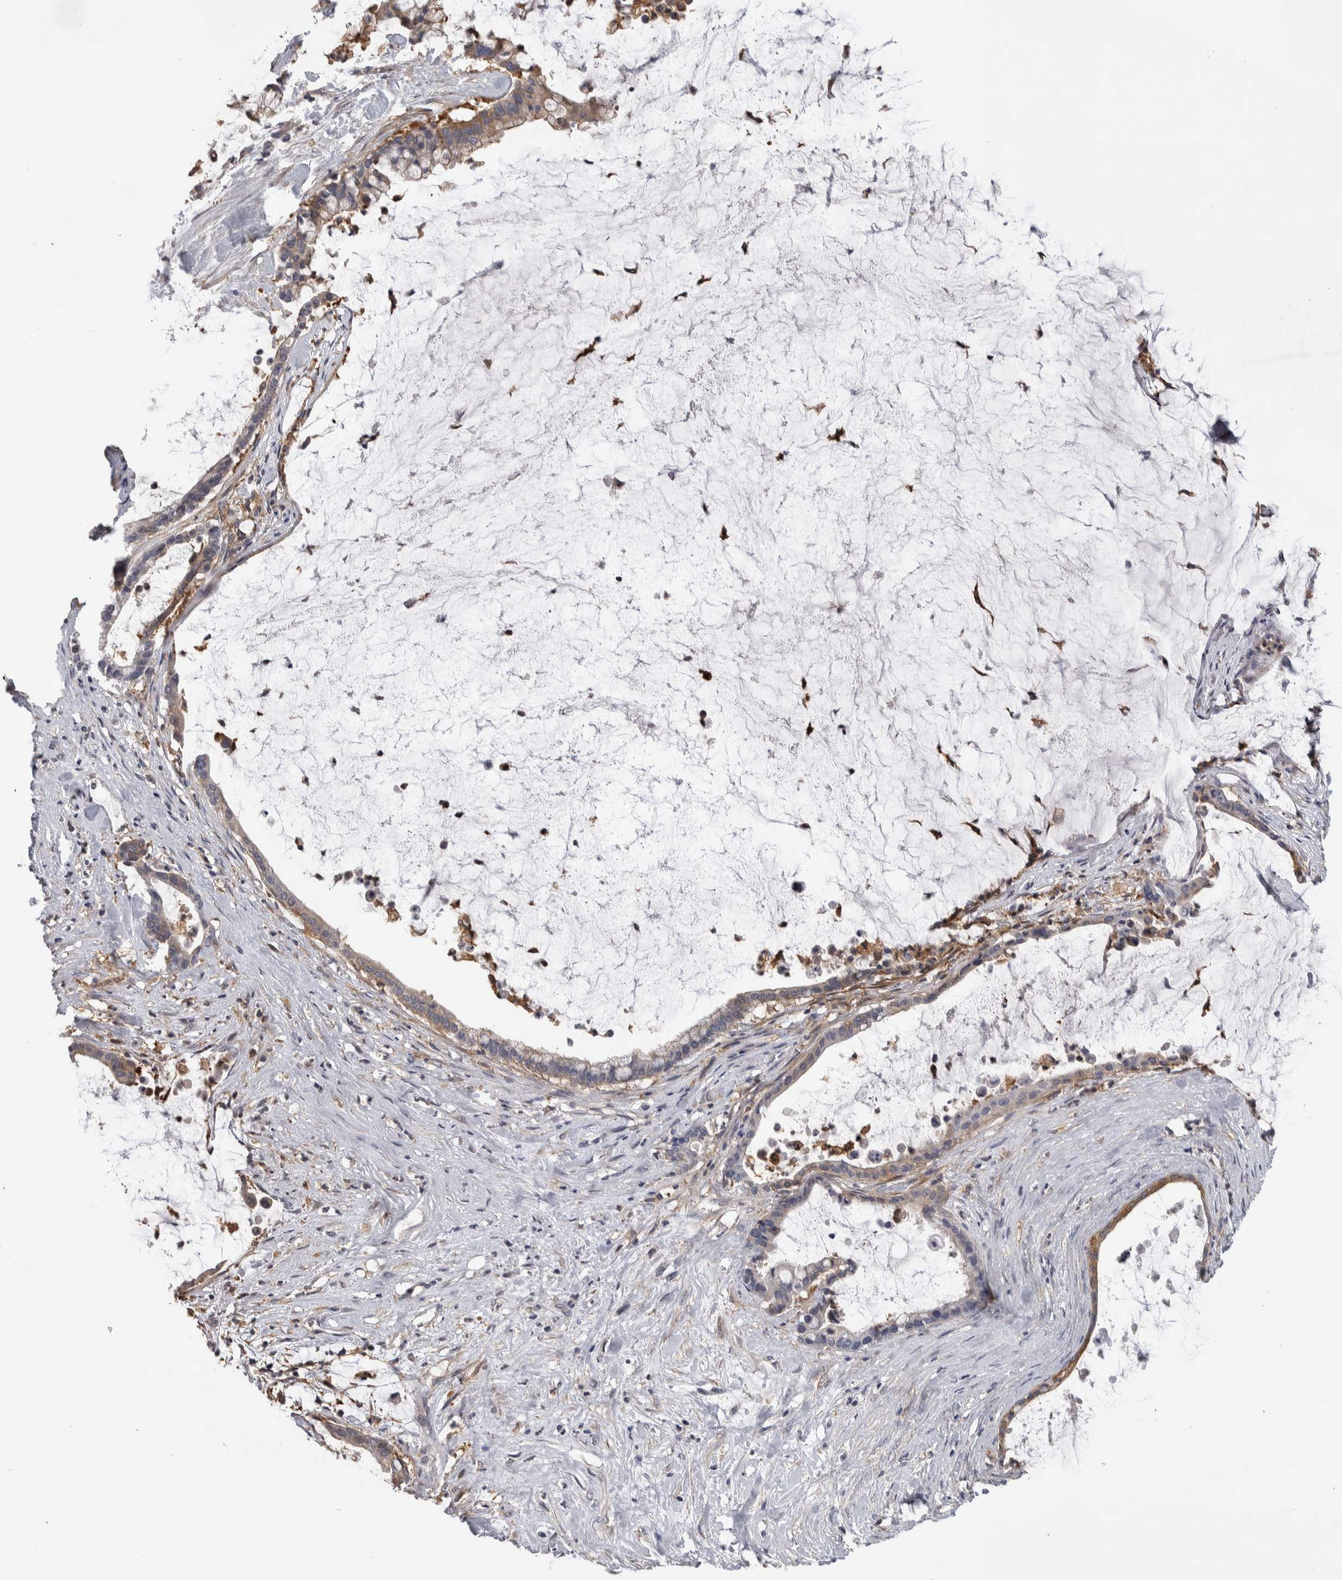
{"staining": {"intensity": "moderate", "quantity": ">75%", "location": "cytoplasmic/membranous"}, "tissue": "pancreatic cancer", "cell_type": "Tumor cells", "image_type": "cancer", "snomed": [{"axis": "morphology", "description": "Adenocarcinoma, NOS"}, {"axis": "topography", "description": "Pancreas"}], "caption": "Immunohistochemical staining of adenocarcinoma (pancreatic) exhibits moderate cytoplasmic/membranous protein staining in about >75% of tumor cells.", "gene": "NFKB2", "patient": {"sex": "male", "age": 41}}